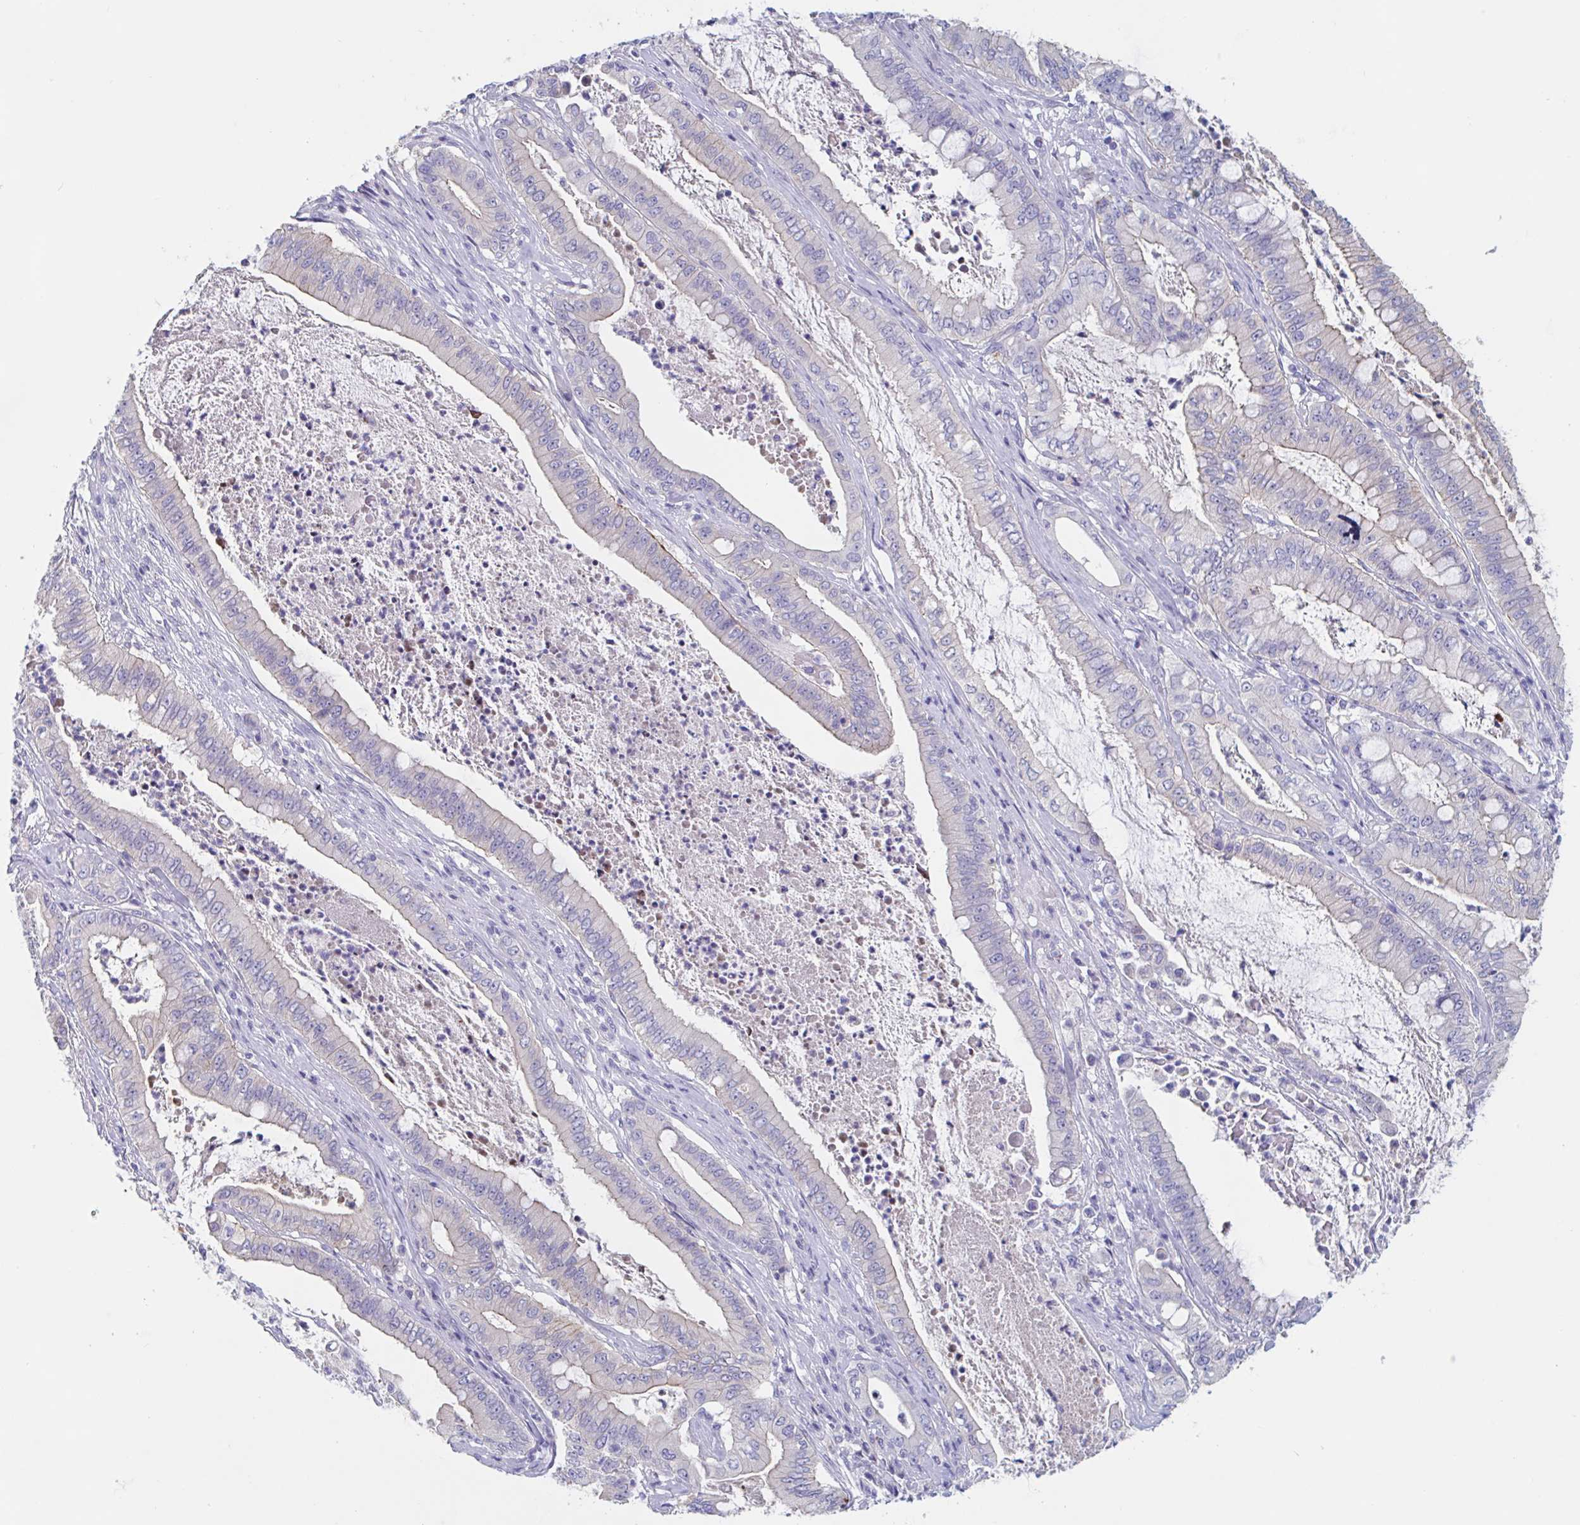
{"staining": {"intensity": "negative", "quantity": "none", "location": "none"}, "tissue": "pancreatic cancer", "cell_type": "Tumor cells", "image_type": "cancer", "snomed": [{"axis": "morphology", "description": "Adenocarcinoma, NOS"}, {"axis": "topography", "description": "Pancreas"}], "caption": "This histopathology image is of adenocarcinoma (pancreatic) stained with immunohistochemistry to label a protein in brown with the nuclei are counter-stained blue. There is no positivity in tumor cells.", "gene": "UNKL", "patient": {"sex": "male", "age": 71}}